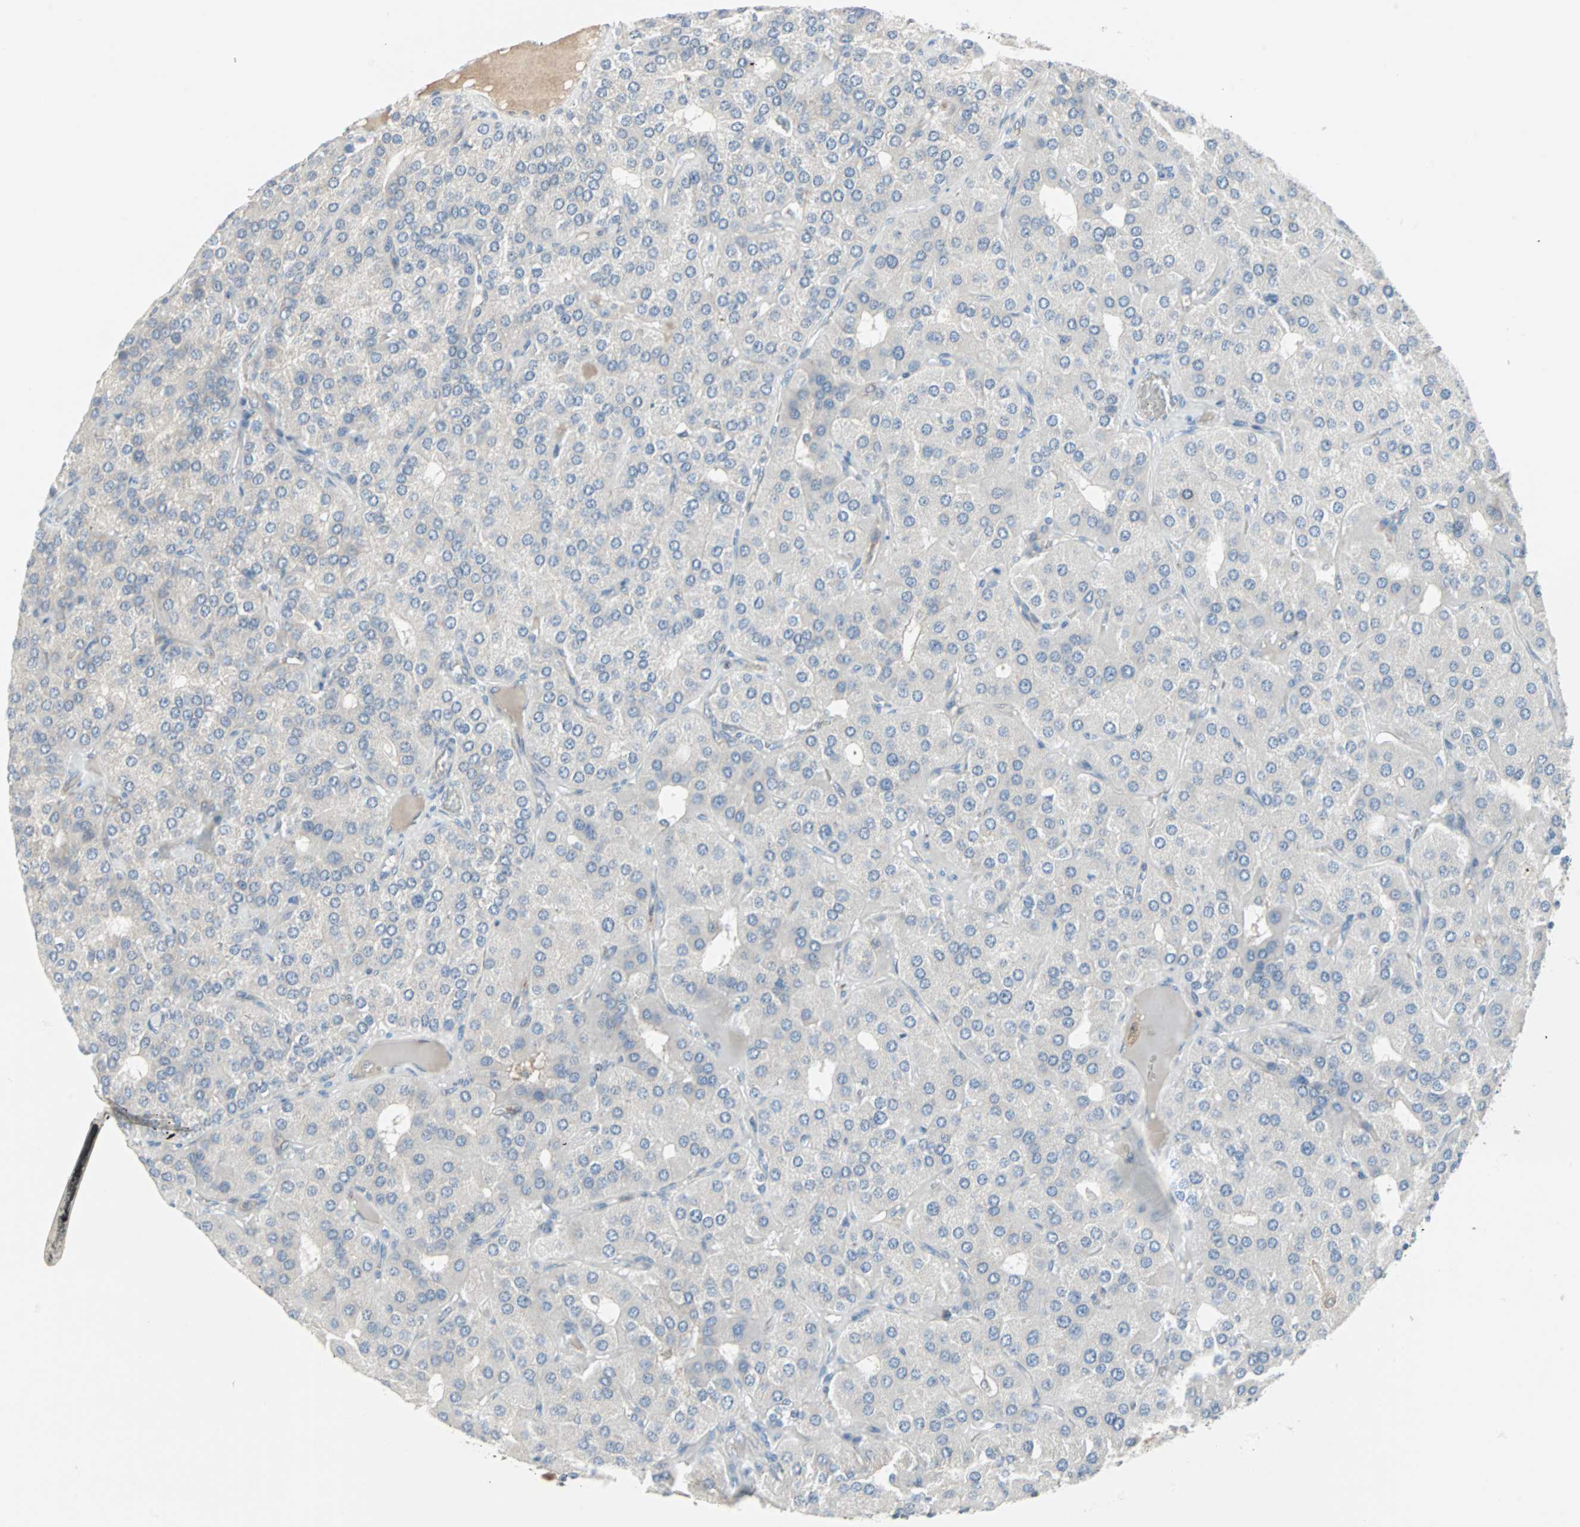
{"staining": {"intensity": "negative", "quantity": "none", "location": "none"}, "tissue": "parathyroid gland", "cell_type": "Glandular cells", "image_type": "normal", "snomed": [{"axis": "morphology", "description": "Normal tissue, NOS"}, {"axis": "morphology", "description": "Adenoma, NOS"}, {"axis": "topography", "description": "Parathyroid gland"}], "caption": "Immunohistochemistry (IHC) of normal human parathyroid gland displays no positivity in glandular cells. (Immunohistochemistry (IHC), brightfield microscopy, high magnification).", "gene": "CASP3", "patient": {"sex": "female", "age": 86}}